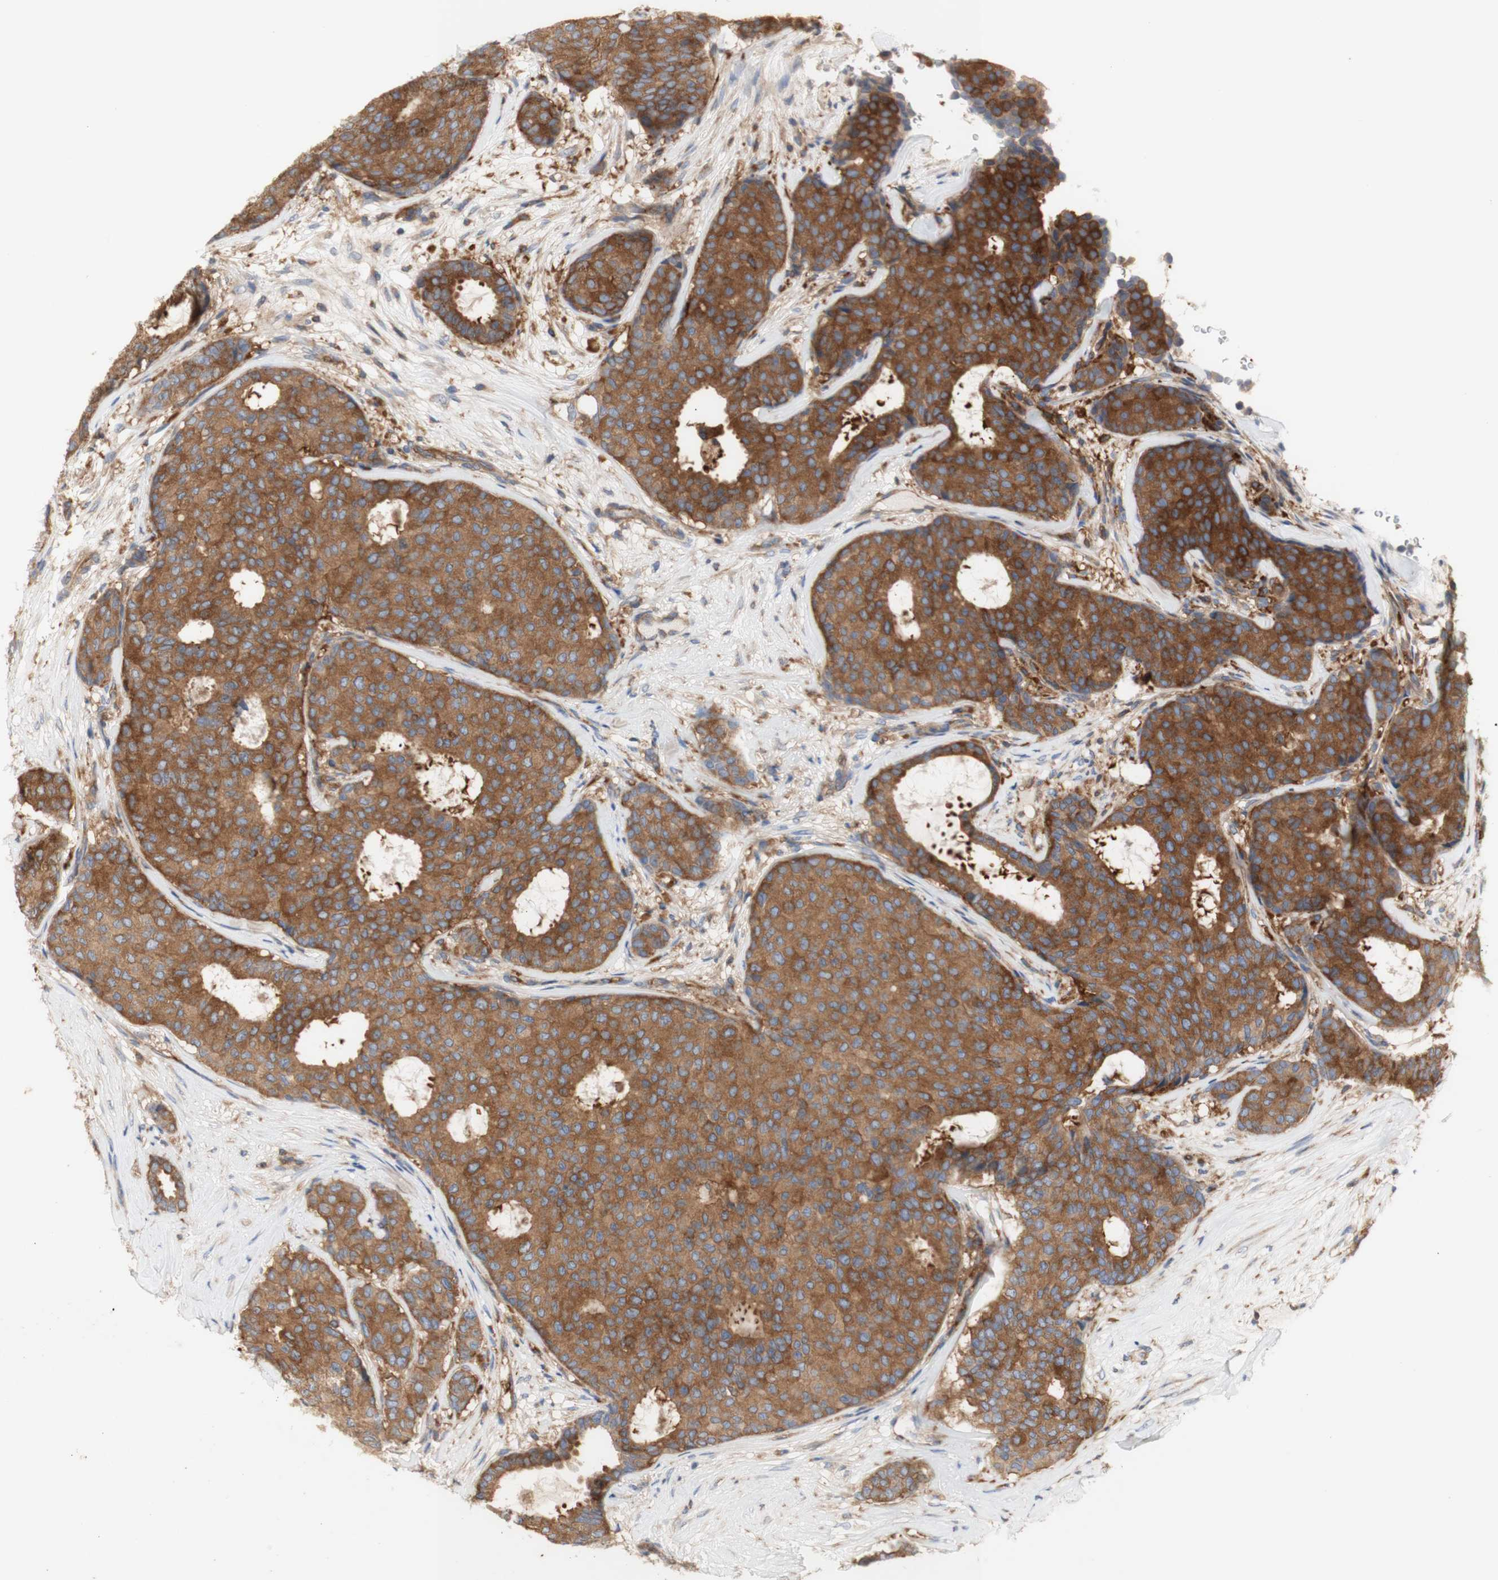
{"staining": {"intensity": "strong", "quantity": ">75%", "location": "cytoplasmic/membranous"}, "tissue": "breast cancer", "cell_type": "Tumor cells", "image_type": "cancer", "snomed": [{"axis": "morphology", "description": "Duct carcinoma"}, {"axis": "topography", "description": "Breast"}], "caption": "Protein expression analysis of human breast infiltrating ductal carcinoma reveals strong cytoplasmic/membranous positivity in approximately >75% of tumor cells.", "gene": "IKBKG", "patient": {"sex": "female", "age": 75}}